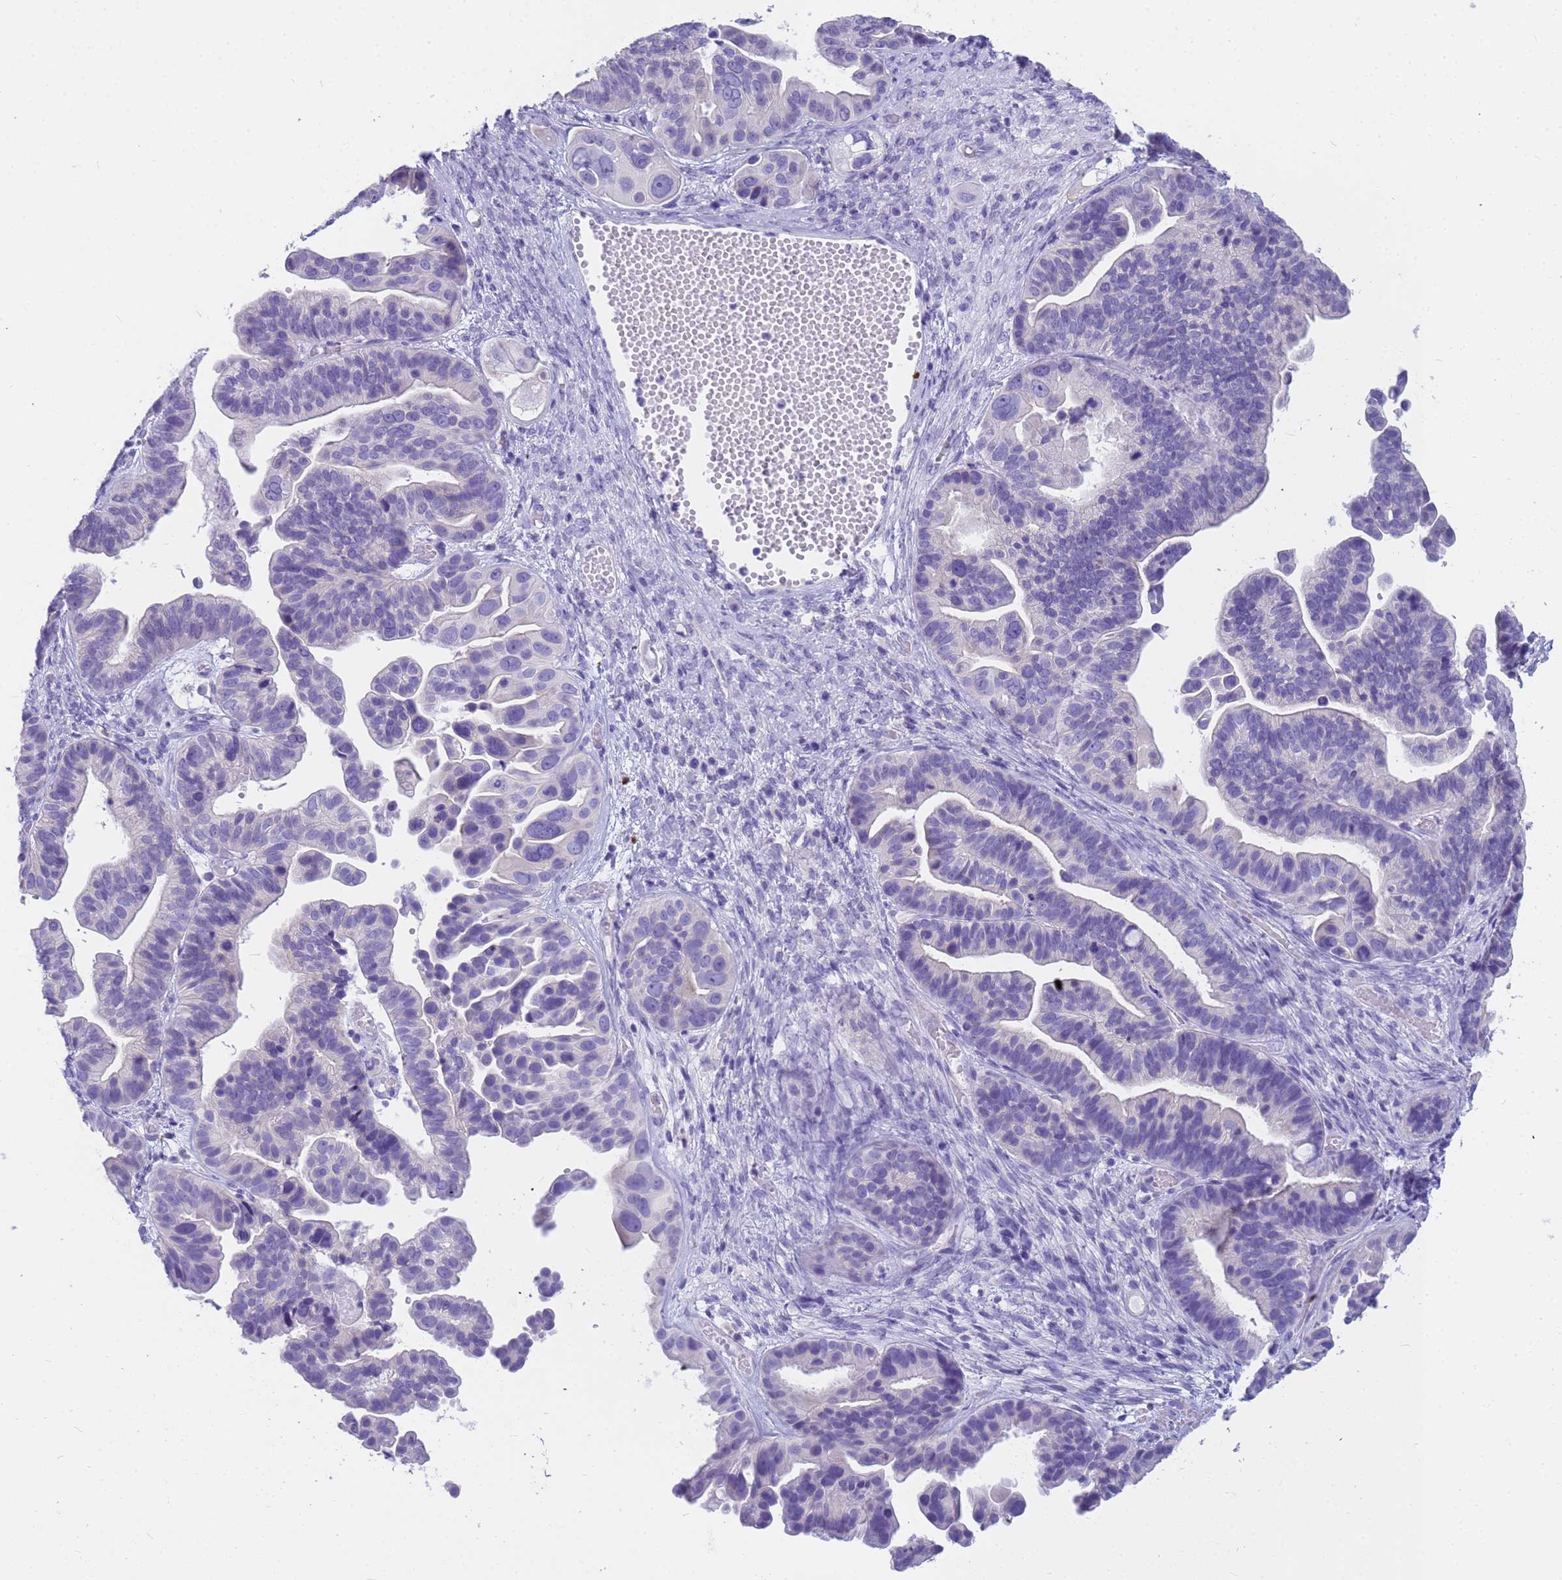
{"staining": {"intensity": "negative", "quantity": "none", "location": "none"}, "tissue": "ovarian cancer", "cell_type": "Tumor cells", "image_type": "cancer", "snomed": [{"axis": "morphology", "description": "Cystadenocarcinoma, serous, NOS"}, {"axis": "topography", "description": "Ovary"}], "caption": "This is an IHC image of human ovarian serous cystadenocarcinoma. There is no expression in tumor cells.", "gene": "RNASE2", "patient": {"sex": "female", "age": 56}}